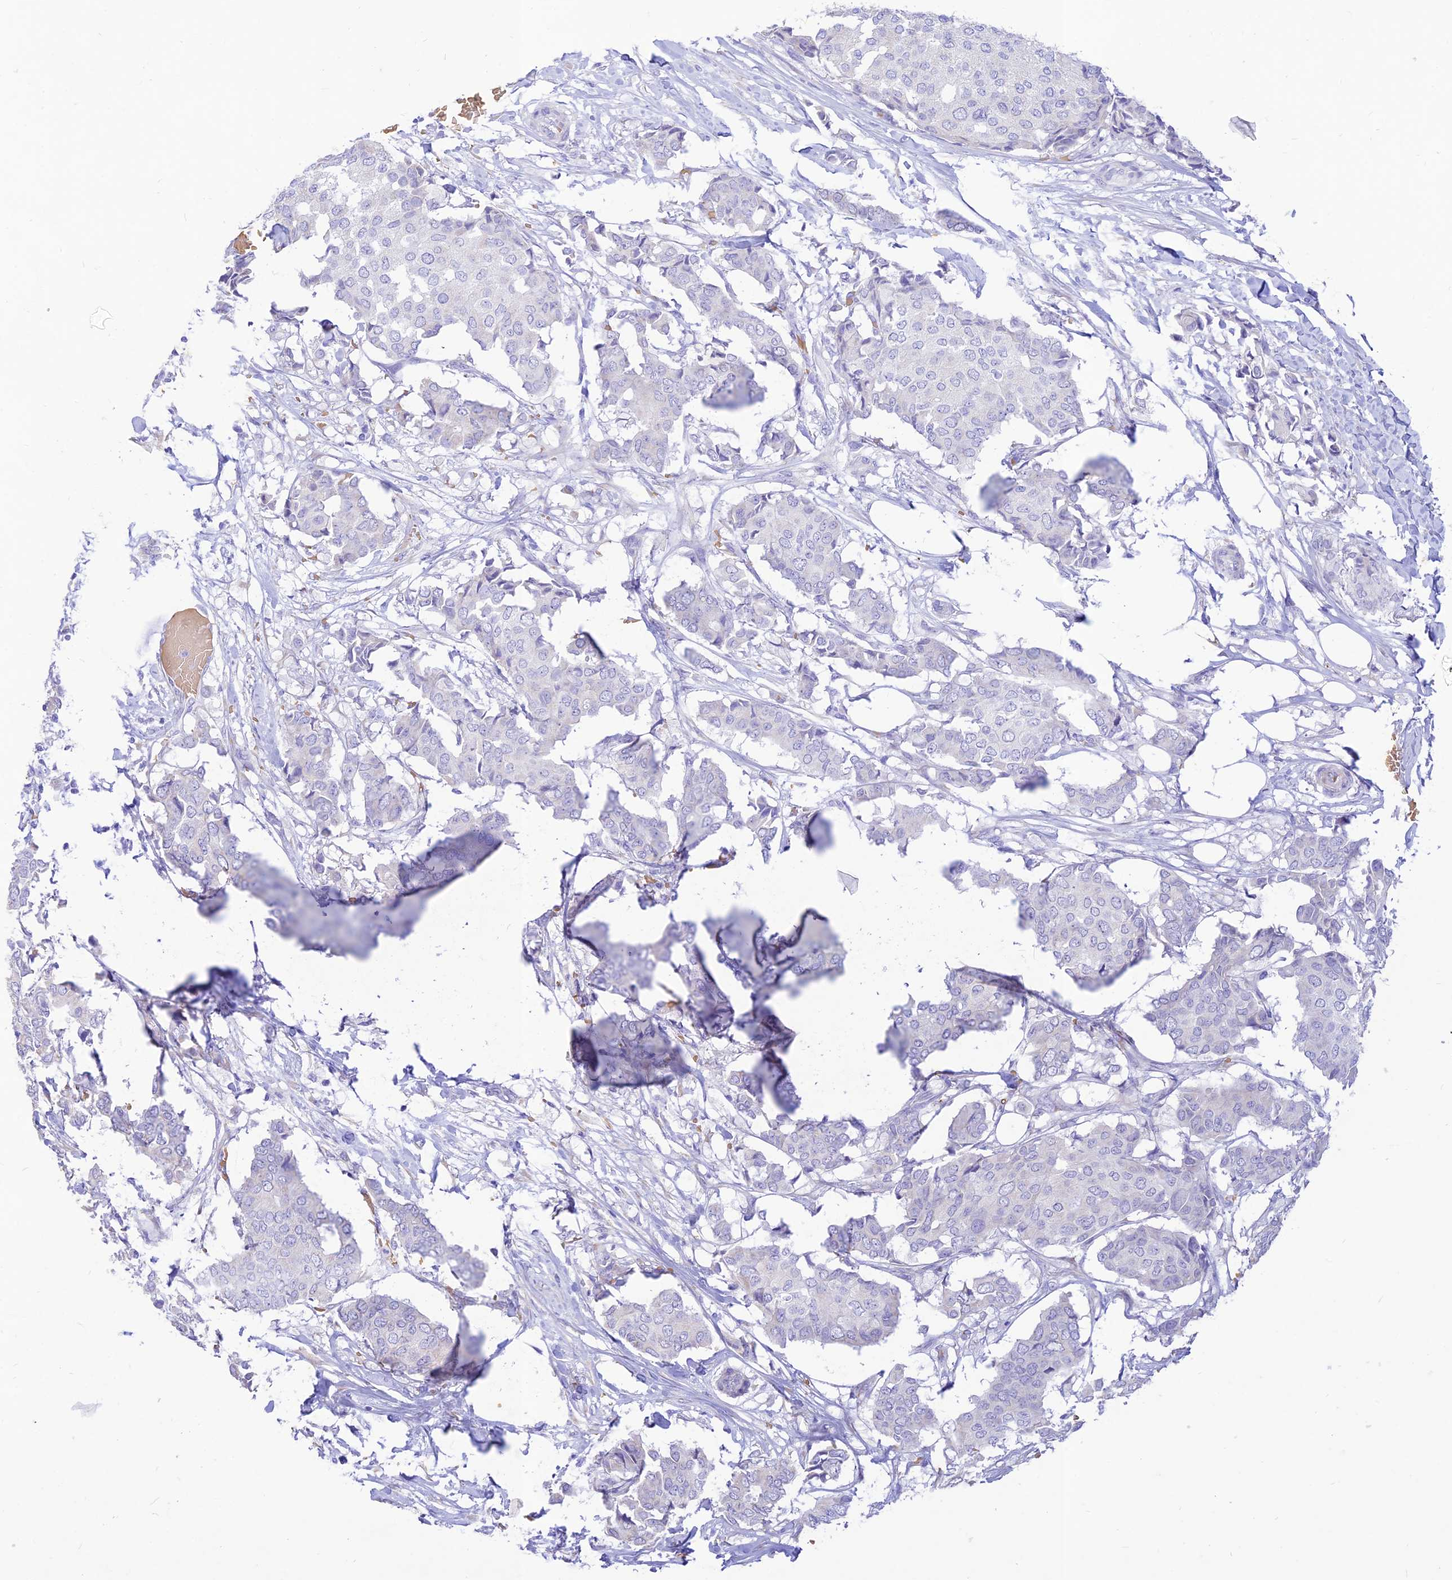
{"staining": {"intensity": "negative", "quantity": "none", "location": "none"}, "tissue": "breast cancer", "cell_type": "Tumor cells", "image_type": "cancer", "snomed": [{"axis": "morphology", "description": "Duct carcinoma"}, {"axis": "topography", "description": "Breast"}], "caption": "The micrograph shows no staining of tumor cells in breast cancer.", "gene": "PPP1R11", "patient": {"sex": "female", "age": 75}}